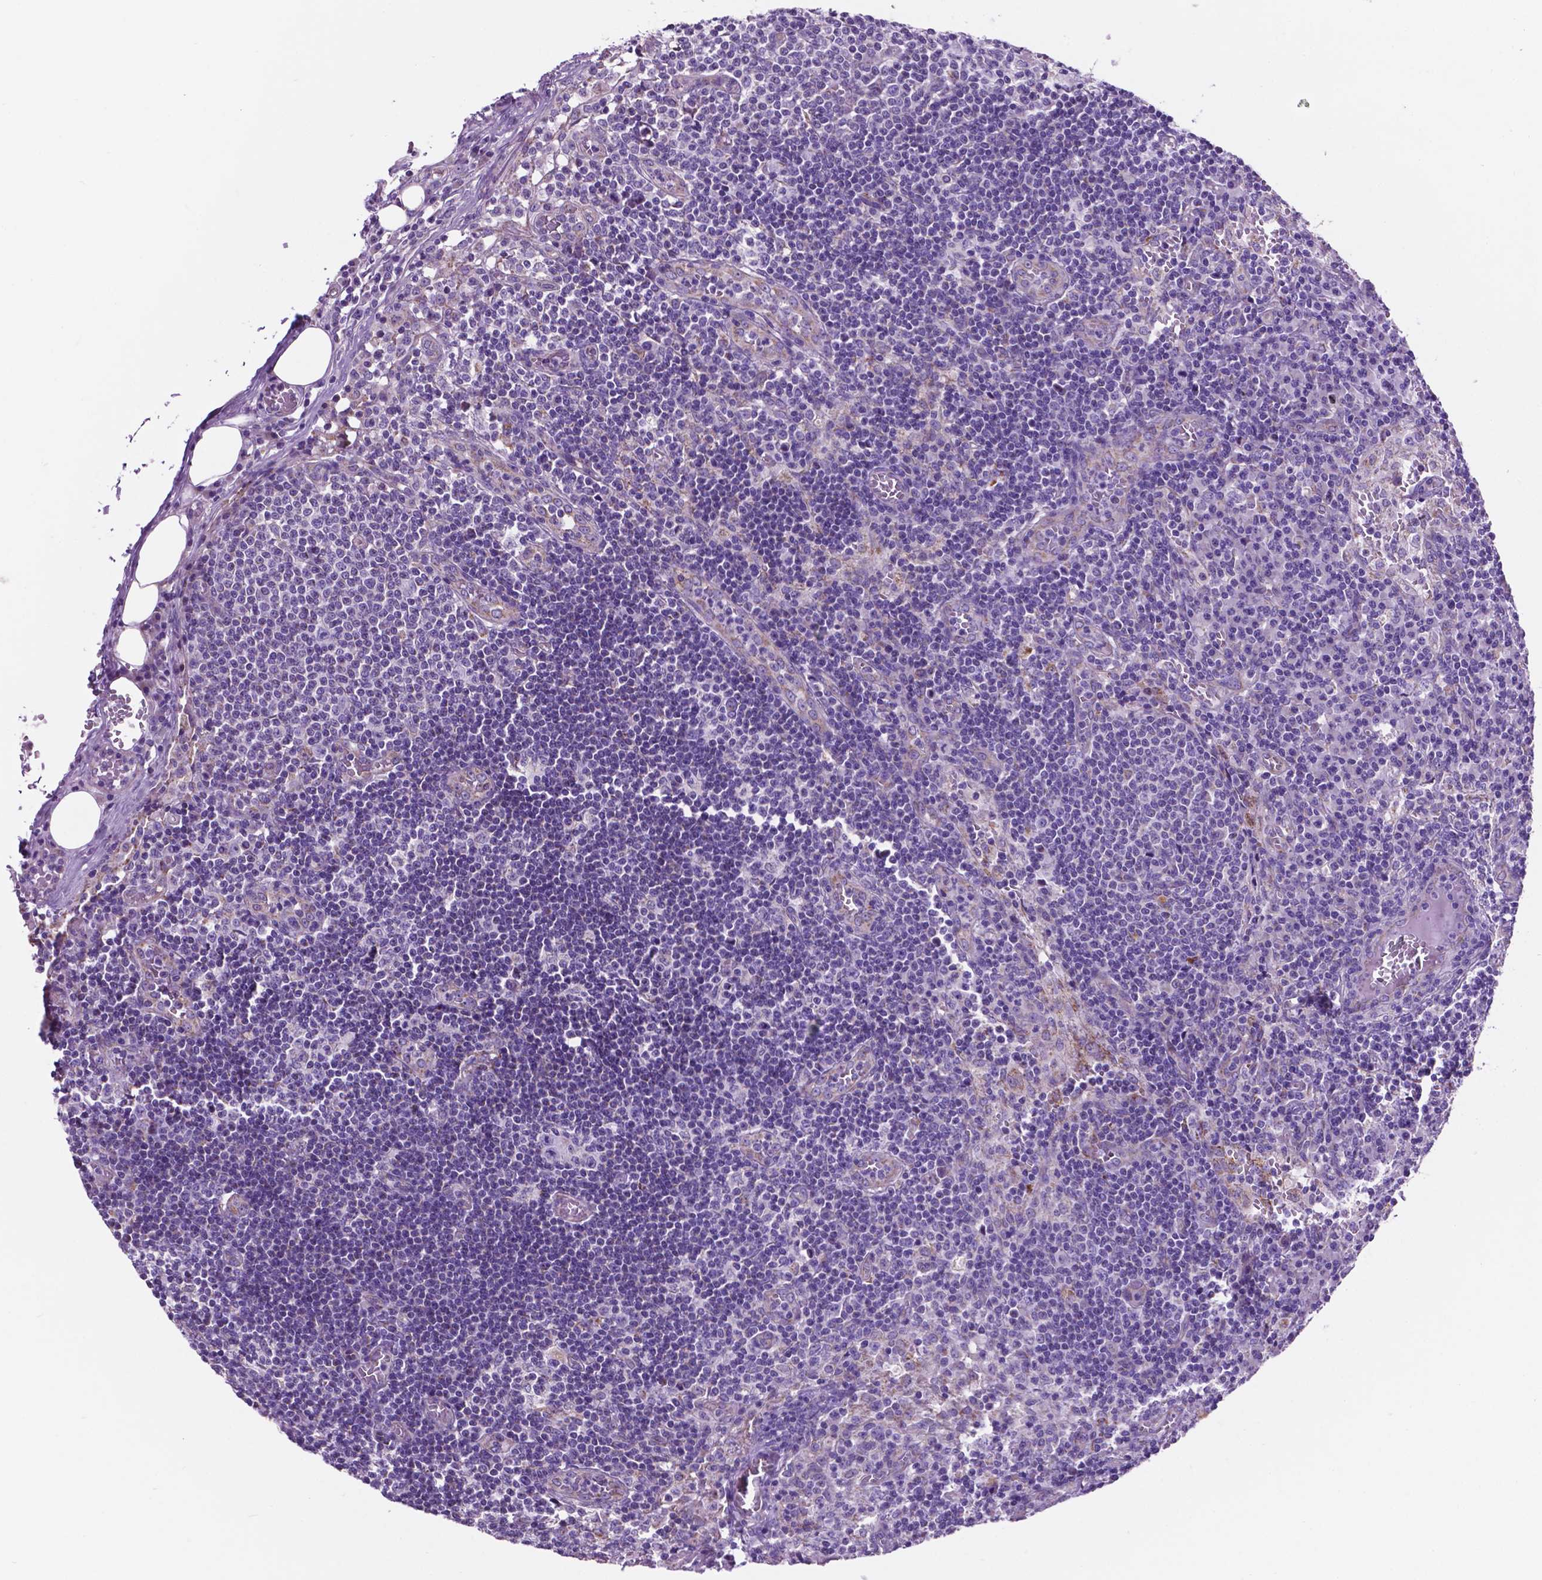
{"staining": {"intensity": "negative", "quantity": "none", "location": "none"}, "tissue": "lymph node", "cell_type": "Germinal center cells", "image_type": "normal", "snomed": [{"axis": "morphology", "description": "Normal tissue, NOS"}, {"axis": "topography", "description": "Lymph node"}], "caption": "DAB immunohistochemical staining of normal human lymph node exhibits no significant staining in germinal center cells. (Immunohistochemistry, brightfield microscopy, high magnification).", "gene": "TMEM121B", "patient": {"sex": "male", "age": 62}}